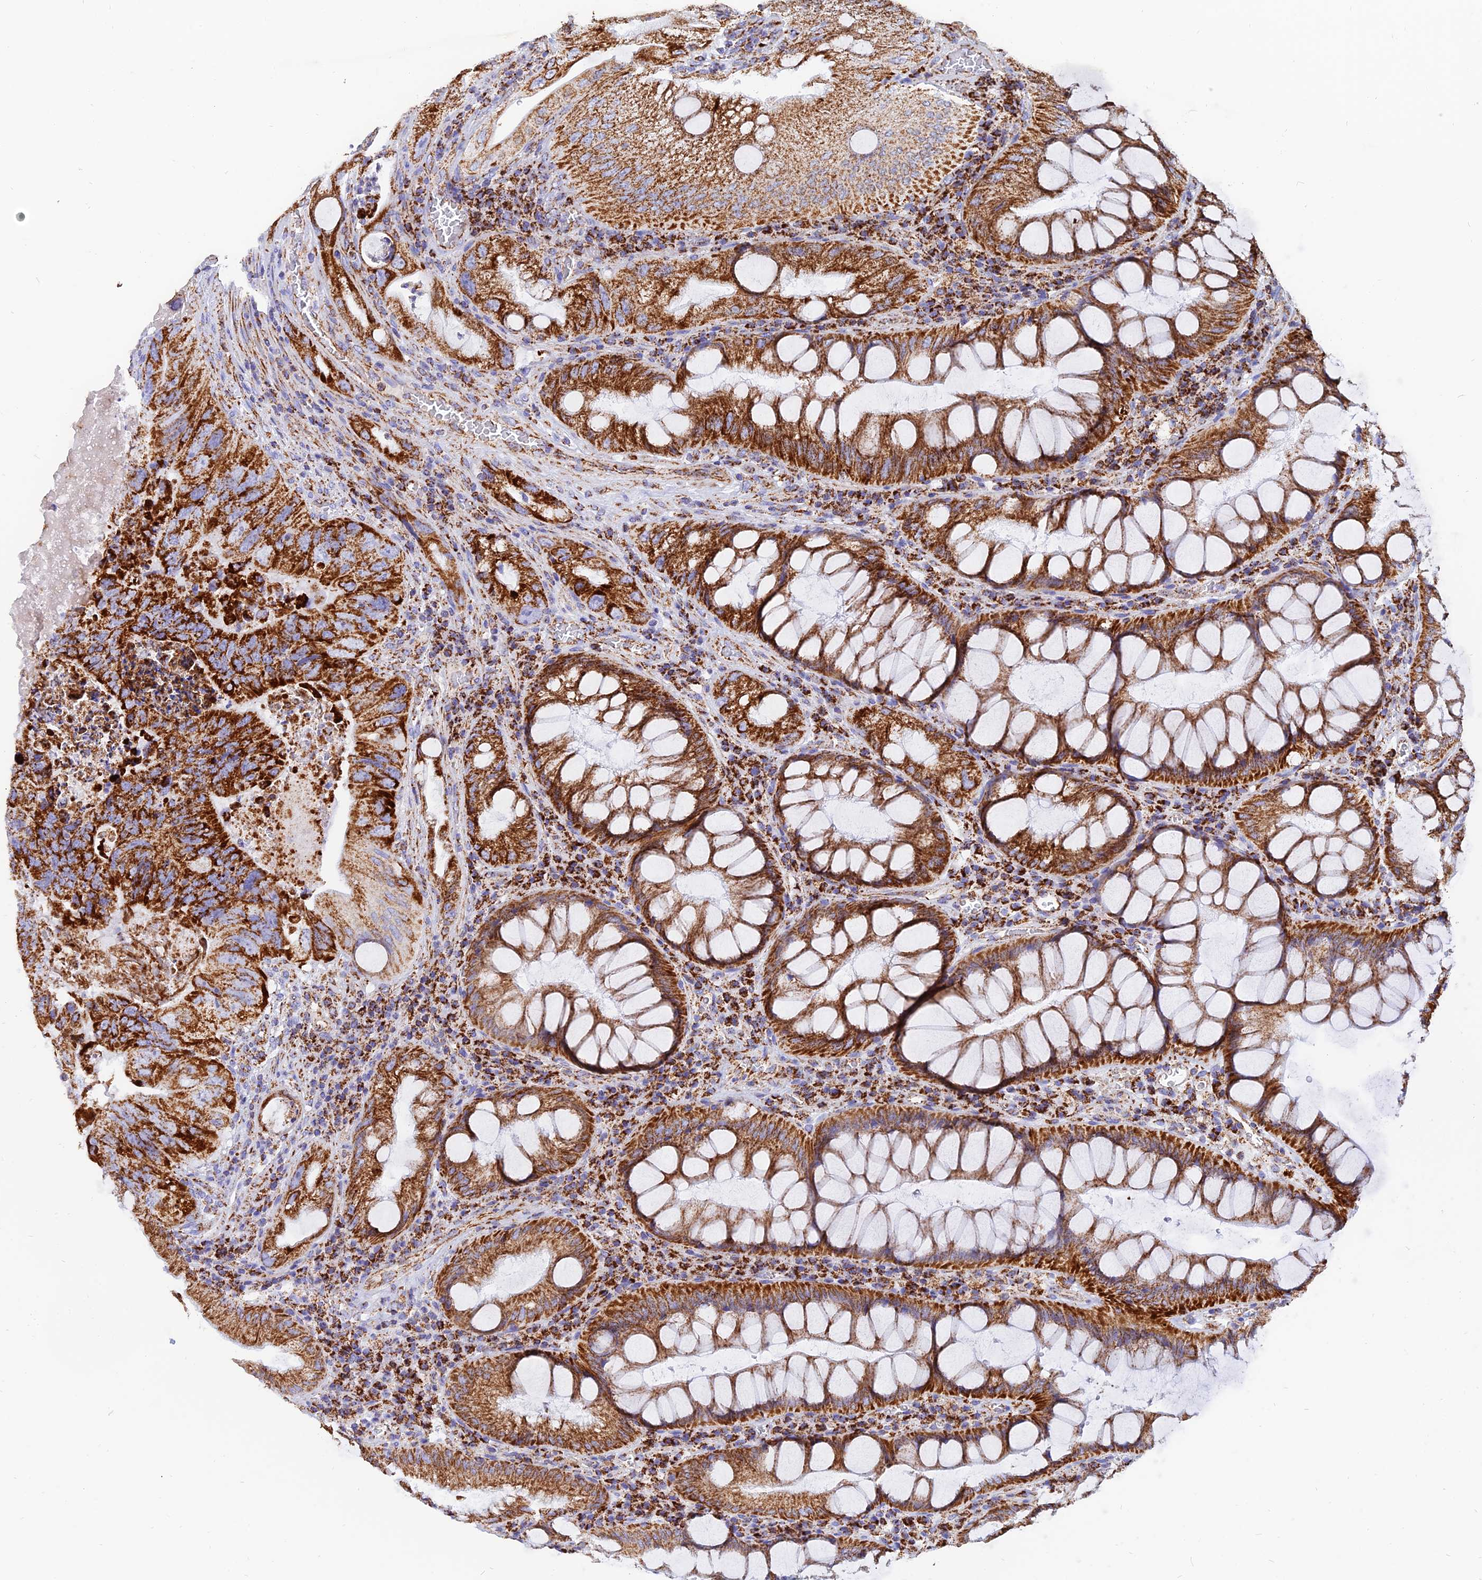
{"staining": {"intensity": "strong", "quantity": ">75%", "location": "cytoplasmic/membranous"}, "tissue": "colorectal cancer", "cell_type": "Tumor cells", "image_type": "cancer", "snomed": [{"axis": "morphology", "description": "Adenocarcinoma, NOS"}, {"axis": "topography", "description": "Rectum"}], "caption": "This photomicrograph exhibits immunohistochemistry (IHC) staining of human adenocarcinoma (colorectal), with high strong cytoplasmic/membranous positivity in about >75% of tumor cells.", "gene": "NDUFB6", "patient": {"sex": "male", "age": 63}}